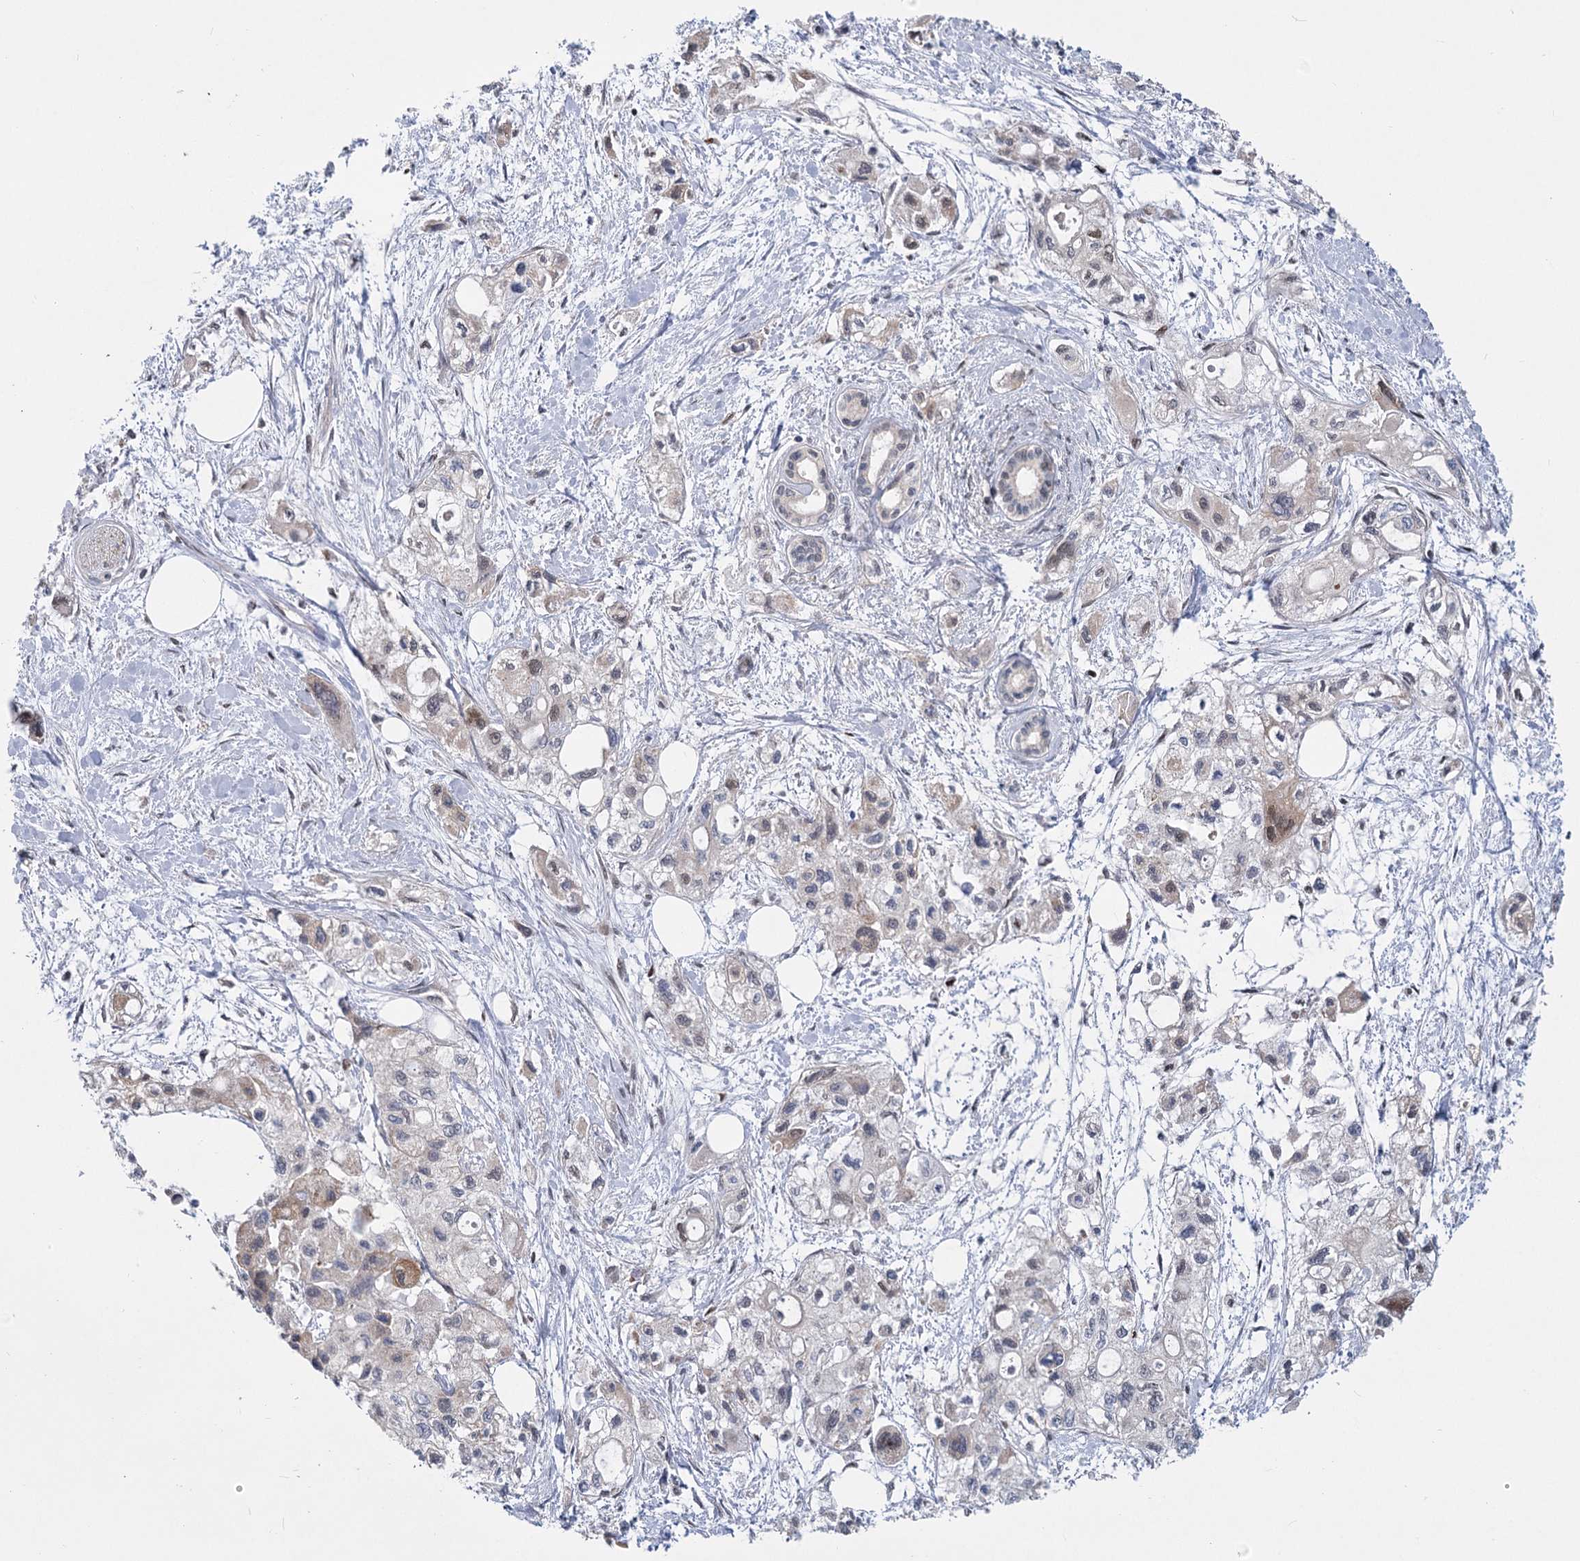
{"staining": {"intensity": "moderate", "quantity": "<25%", "location": "nuclear"}, "tissue": "pancreatic cancer", "cell_type": "Tumor cells", "image_type": "cancer", "snomed": [{"axis": "morphology", "description": "Adenocarcinoma, NOS"}, {"axis": "topography", "description": "Pancreas"}], "caption": "The immunohistochemical stain shows moderate nuclear expression in tumor cells of adenocarcinoma (pancreatic) tissue.", "gene": "ARSI", "patient": {"sex": "male", "age": 75}}